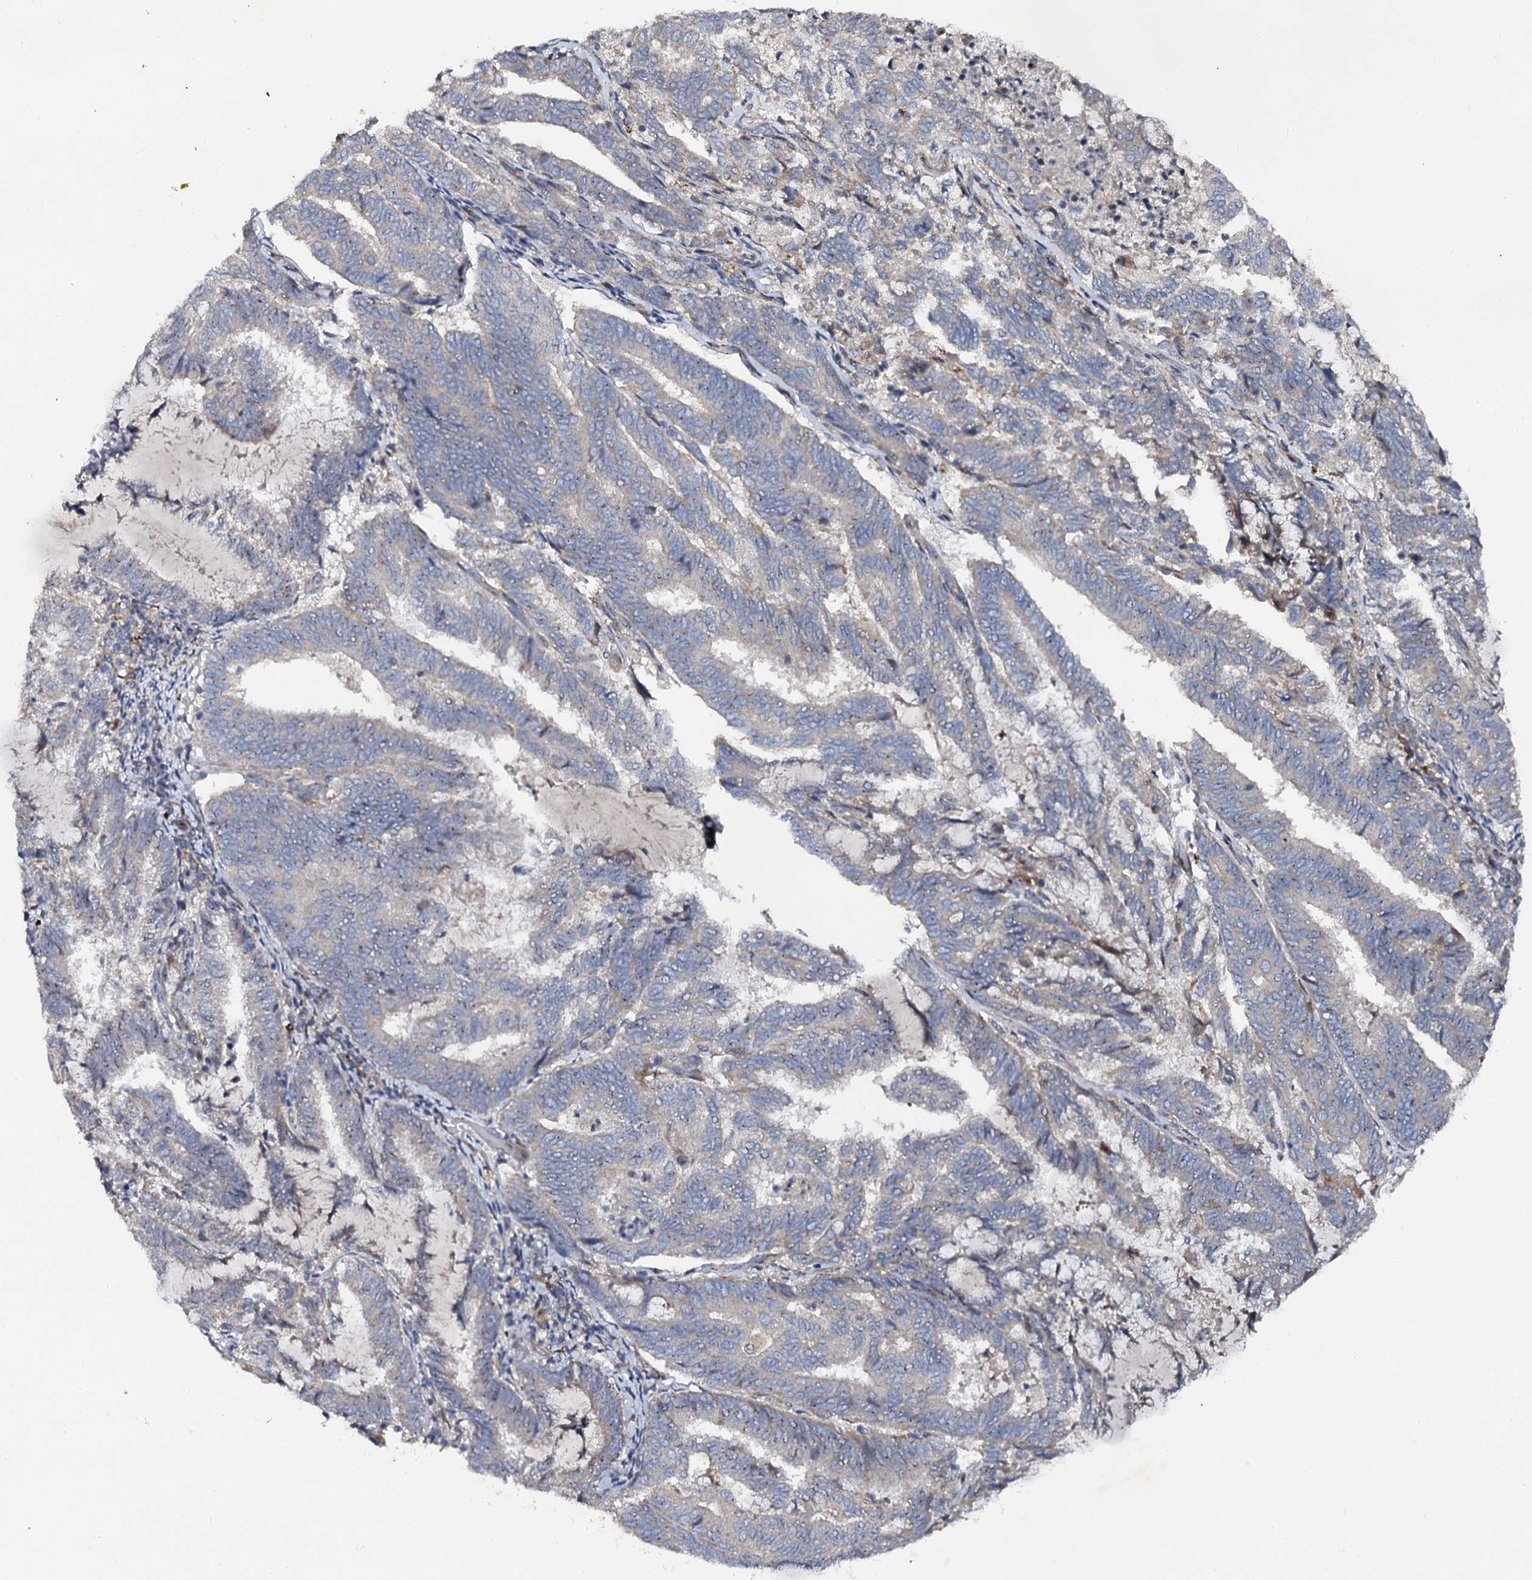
{"staining": {"intensity": "negative", "quantity": "none", "location": "none"}, "tissue": "endometrial cancer", "cell_type": "Tumor cells", "image_type": "cancer", "snomed": [{"axis": "morphology", "description": "Adenocarcinoma, NOS"}, {"axis": "topography", "description": "Endometrium"}], "caption": "A high-resolution photomicrograph shows immunohistochemistry staining of endometrial adenocarcinoma, which shows no significant positivity in tumor cells.", "gene": "LRRC28", "patient": {"sex": "female", "age": 80}}